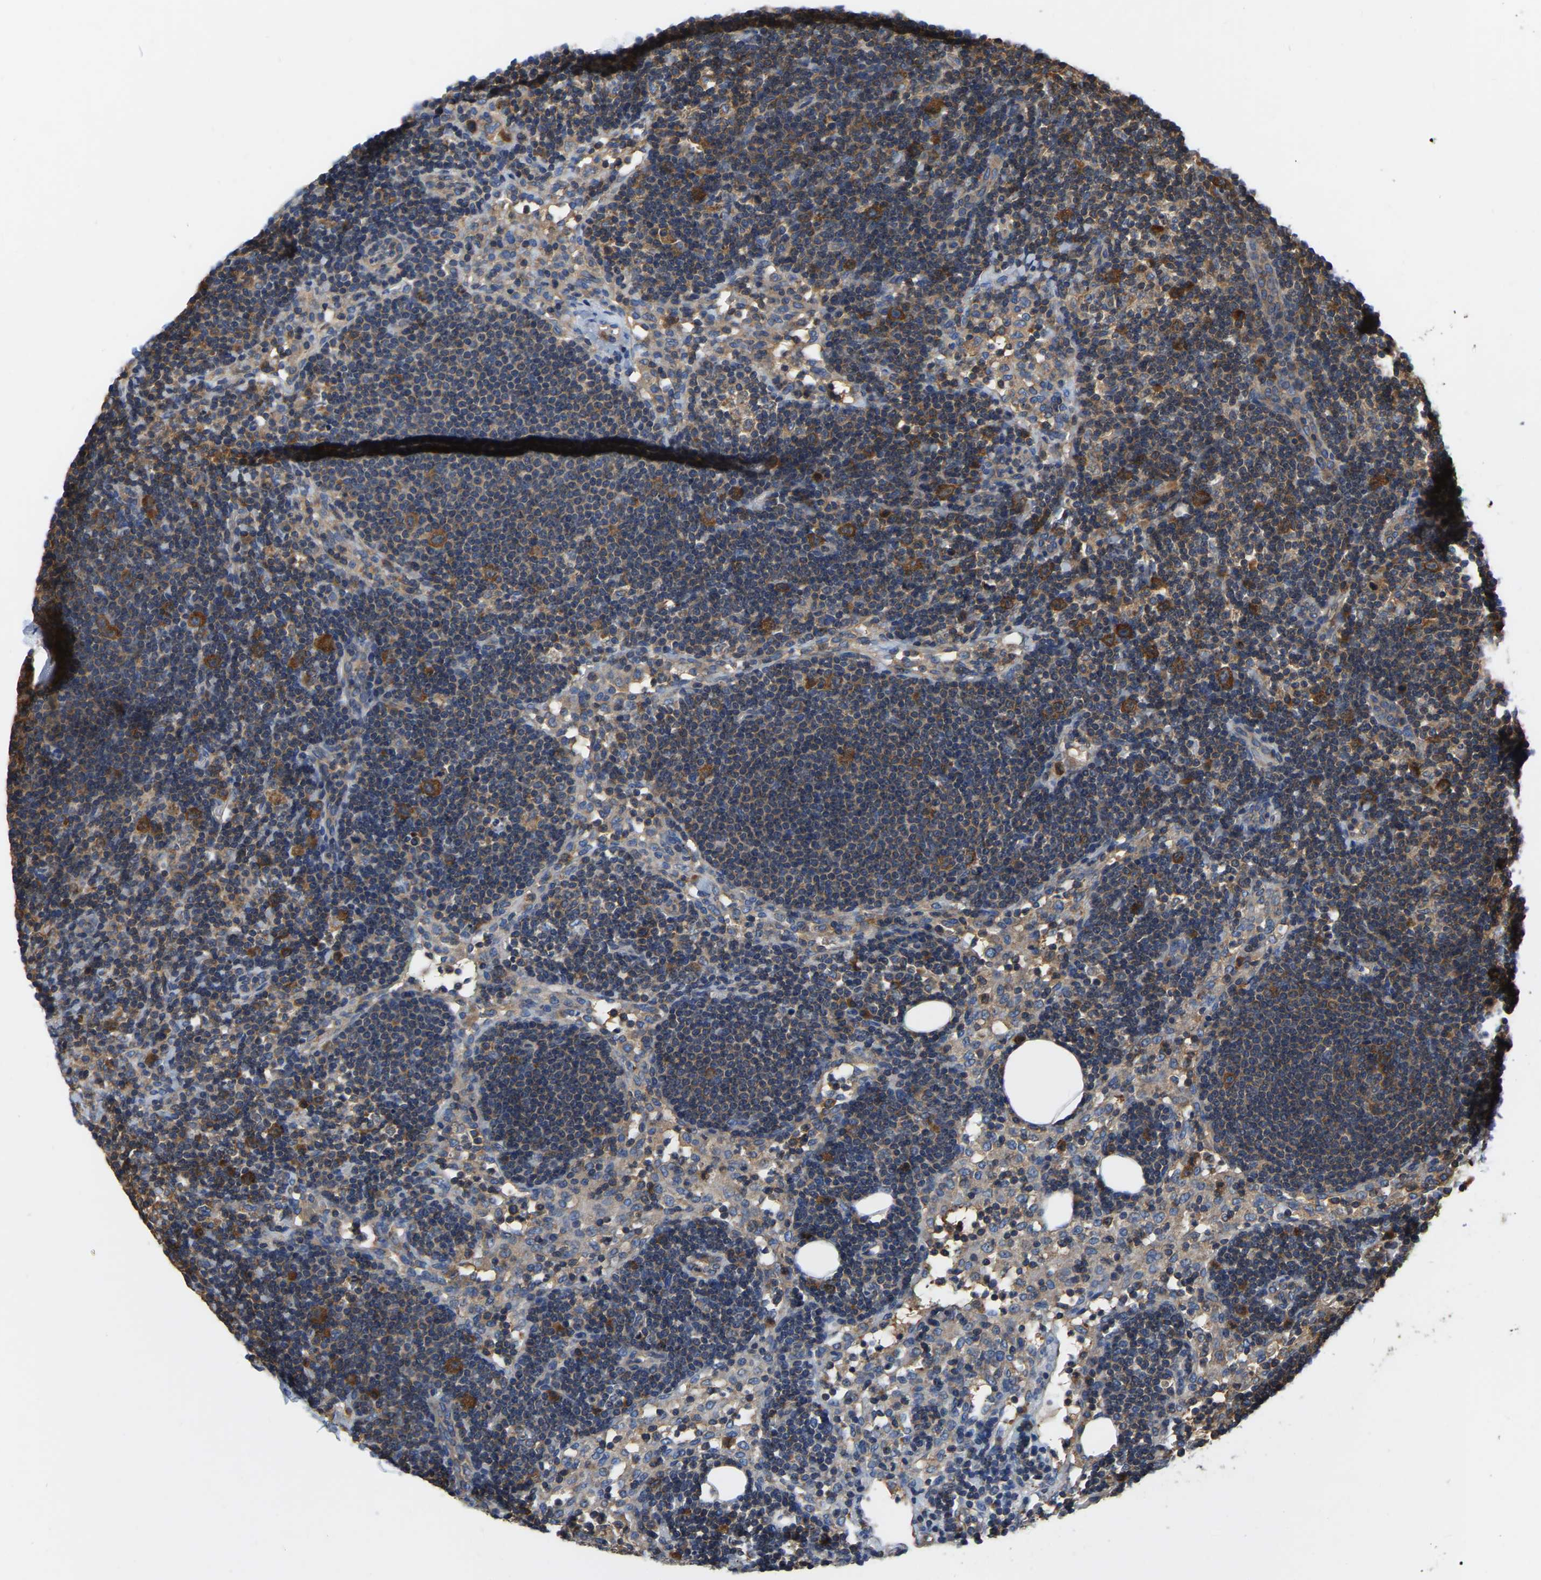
{"staining": {"intensity": "moderate", "quantity": "<25%", "location": "cytoplasmic/membranous"}, "tissue": "lymph node", "cell_type": "Germinal center cells", "image_type": "normal", "snomed": [{"axis": "morphology", "description": "Normal tissue, NOS"}, {"axis": "morphology", "description": "Carcinoid, malignant, NOS"}, {"axis": "topography", "description": "Lymph node"}], "caption": "The image displays a brown stain indicating the presence of a protein in the cytoplasmic/membranous of germinal center cells in lymph node. The protein is stained brown, and the nuclei are stained in blue (DAB IHC with brightfield microscopy, high magnification).", "gene": "GARS1", "patient": {"sex": "male", "age": 47}}